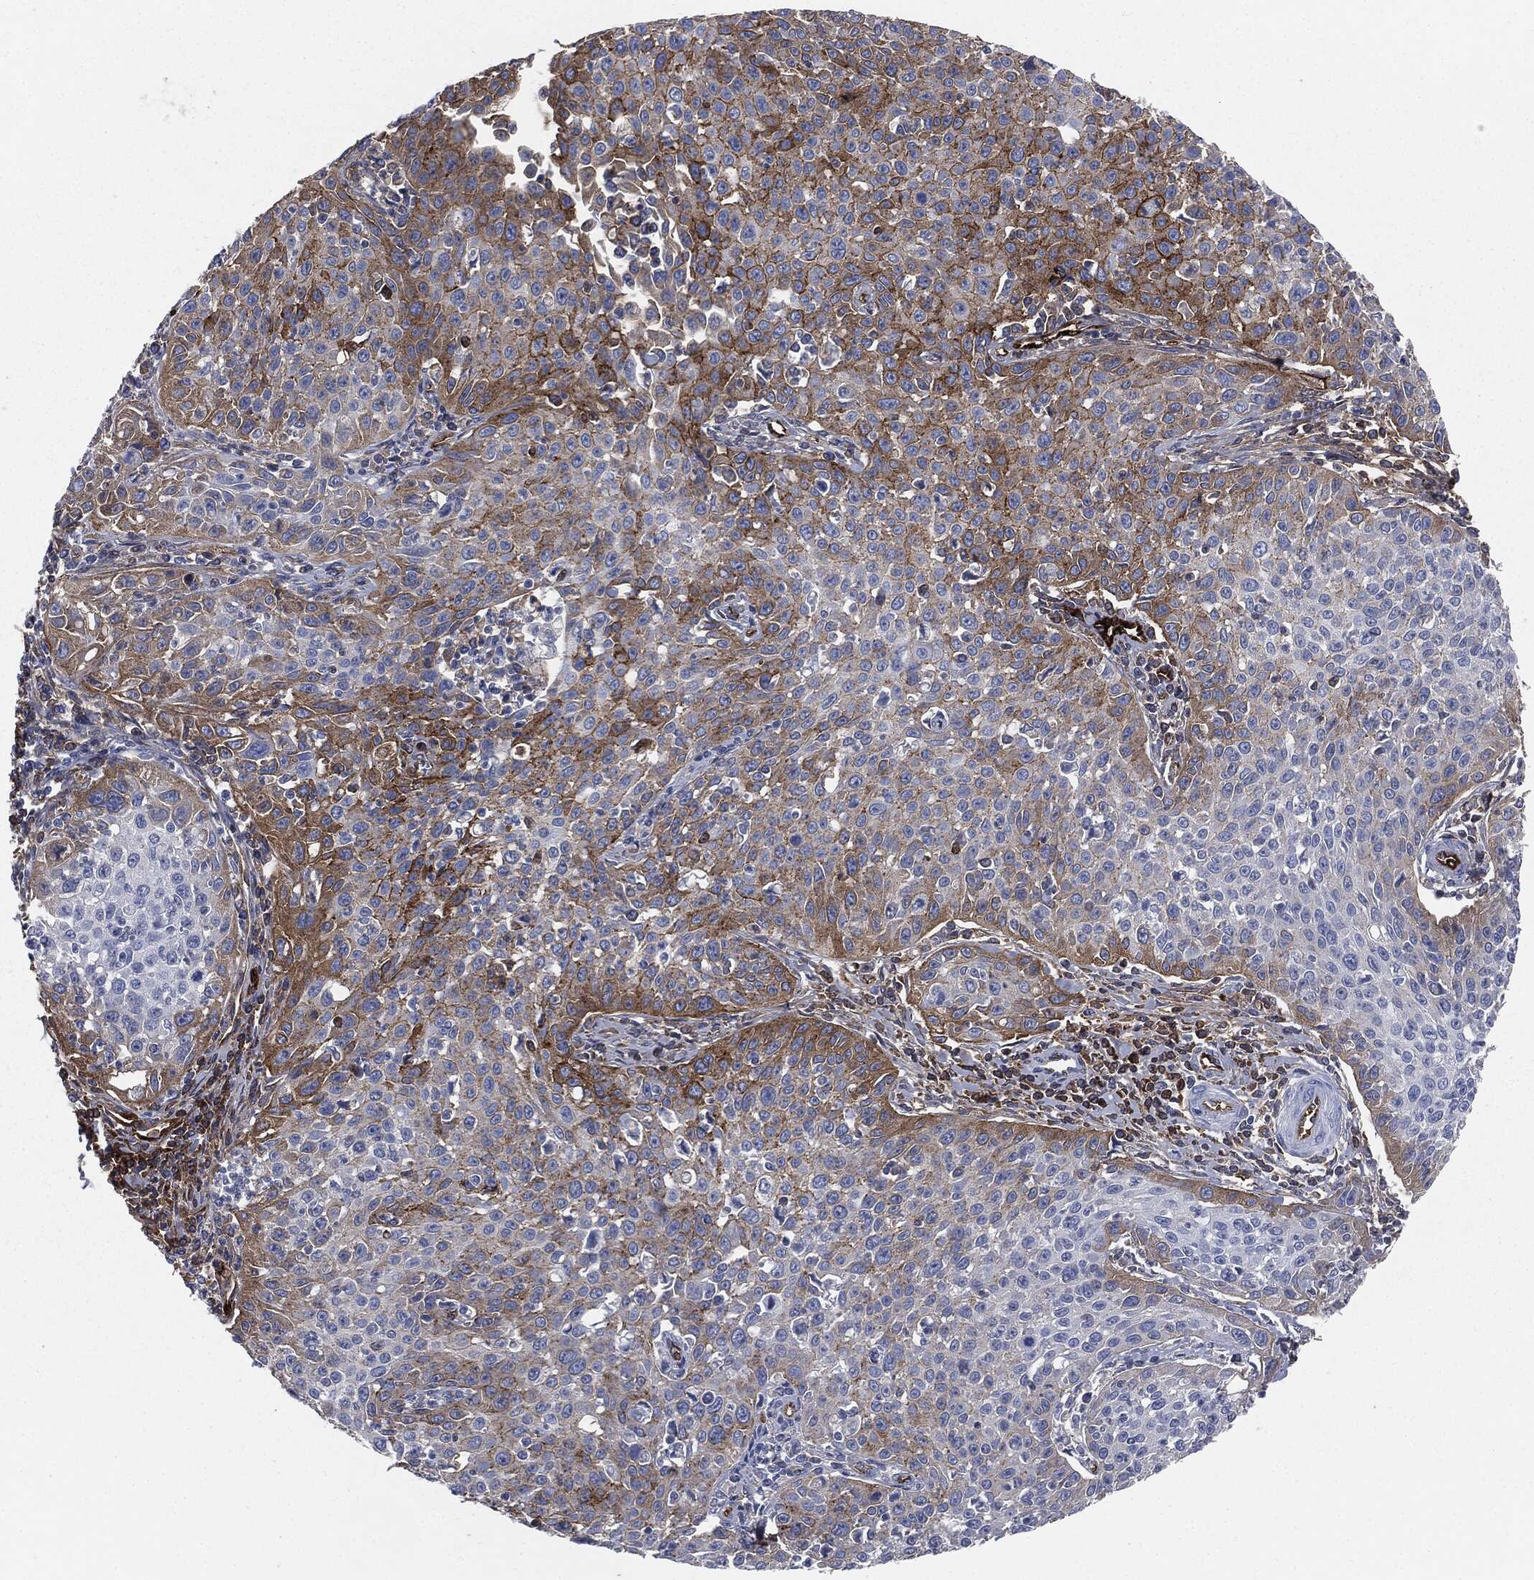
{"staining": {"intensity": "moderate", "quantity": "<25%", "location": "cytoplasmic/membranous"}, "tissue": "cervical cancer", "cell_type": "Tumor cells", "image_type": "cancer", "snomed": [{"axis": "morphology", "description": "Squamous cell carcinoma, NOS"}, {"axis": "topography", "description": "Cervix"}], "caption": "The immunohistochemical stain highlights moderate cytoplasmic/membranous staining in tumor cells of cervical cancer (squamous cell carcinoma) tissue. The staining is performed using DAB (3,3'-diaminobenzidine) brown chromogen to label protein expression. The nuclei are counter-stained blue using hematoxylin.", "gene": "APOB", "patient": {"sex": "female", "age": 26}}